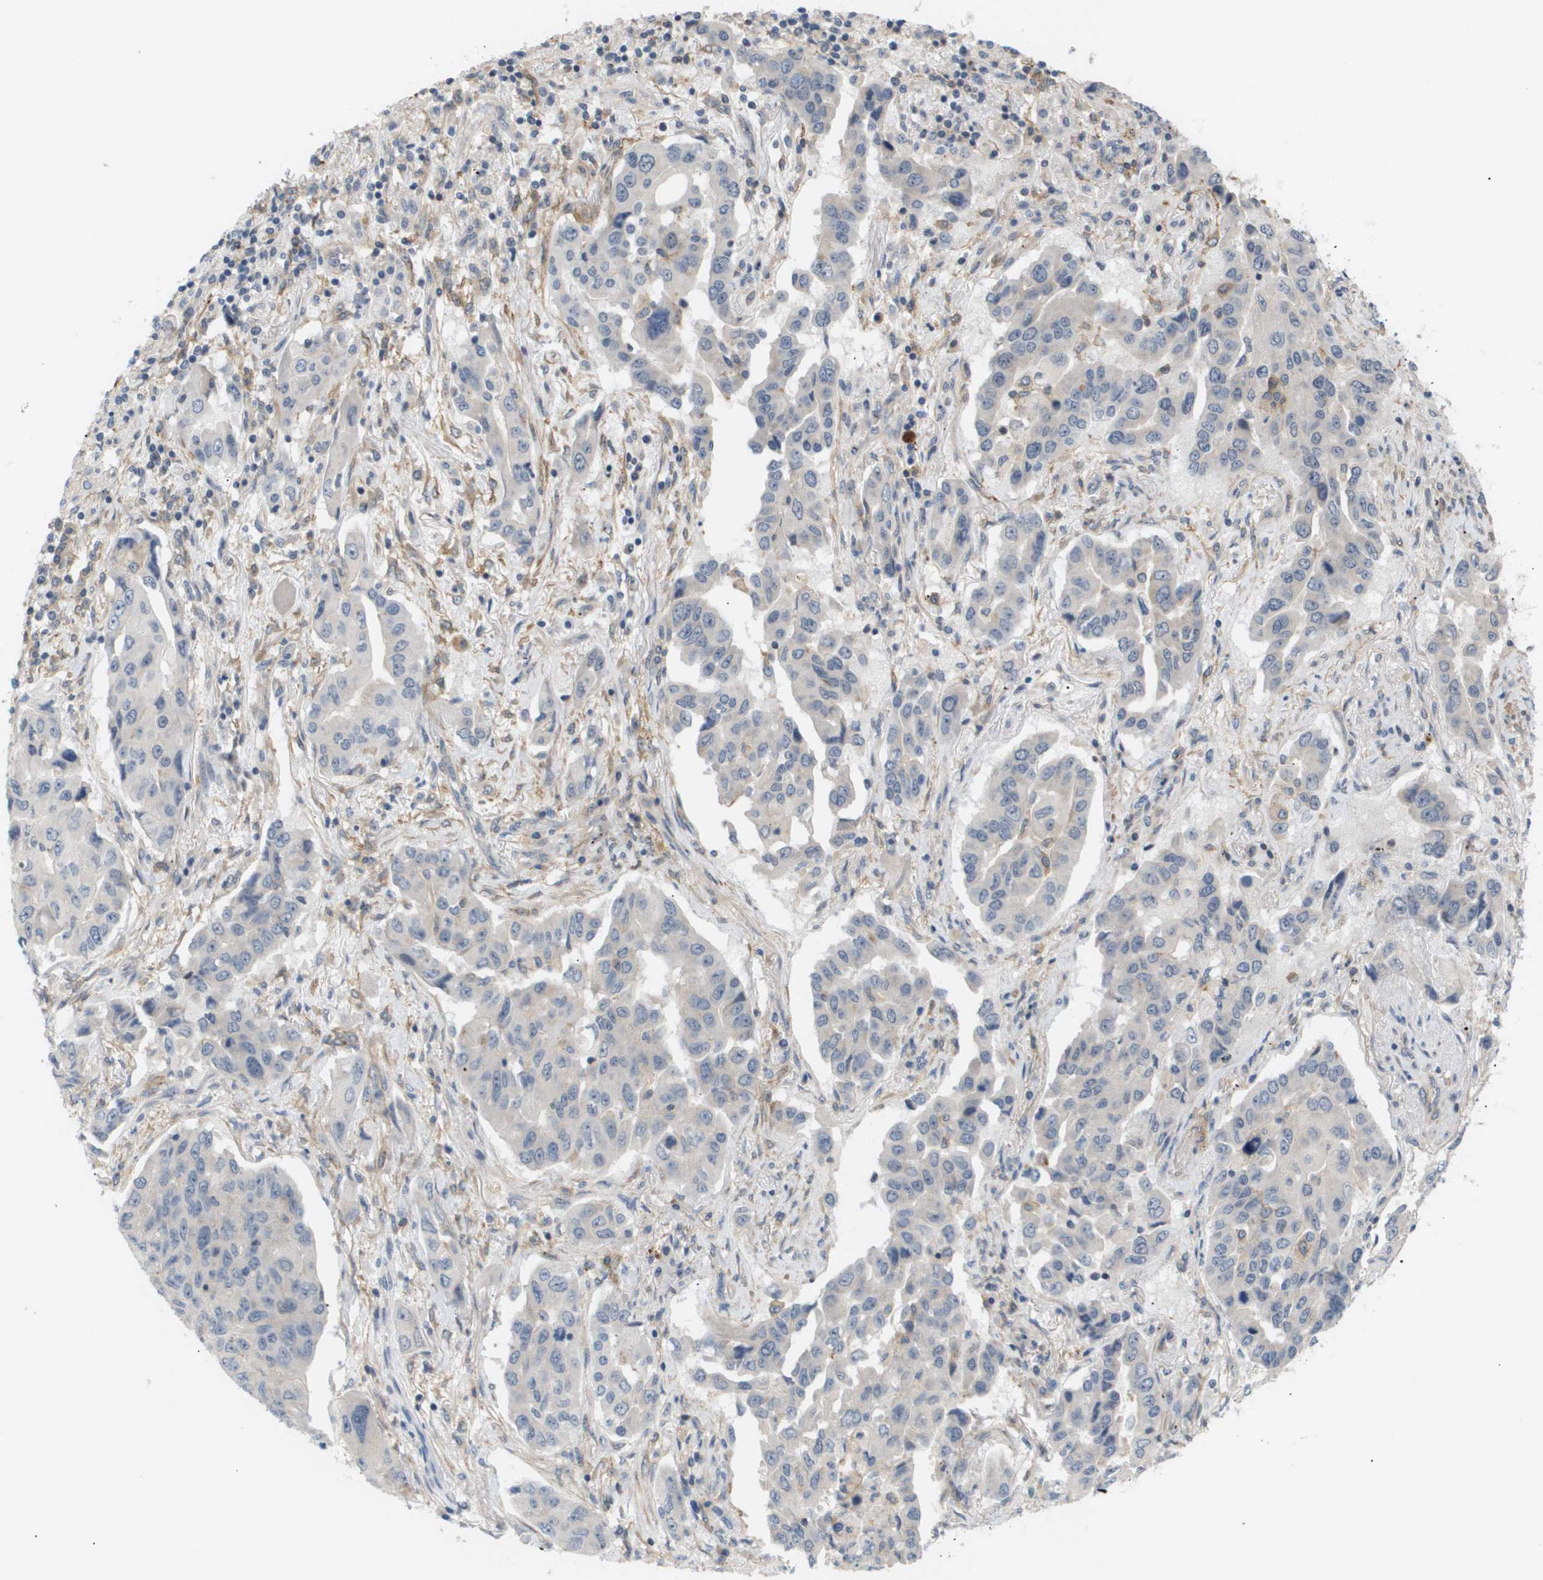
{"staining": {"intensity": "negative", "quantity": "none", "location": "none"}, "tissue": "lung cancer", "cell_type": "Tumor cells", "image_type": "cancer", "snomed": [{"axis": "morphology", "description": "Adenocarcinoma, NOS"}, {"axis": "topography", "description": "Lung"}], "caption": "This is an IHC histopathology image of adenocarcinoma (lung). There is no staining in tumor cells.", "gene": "CORO2B", "patient": {"sex": "female", "age": 65}}